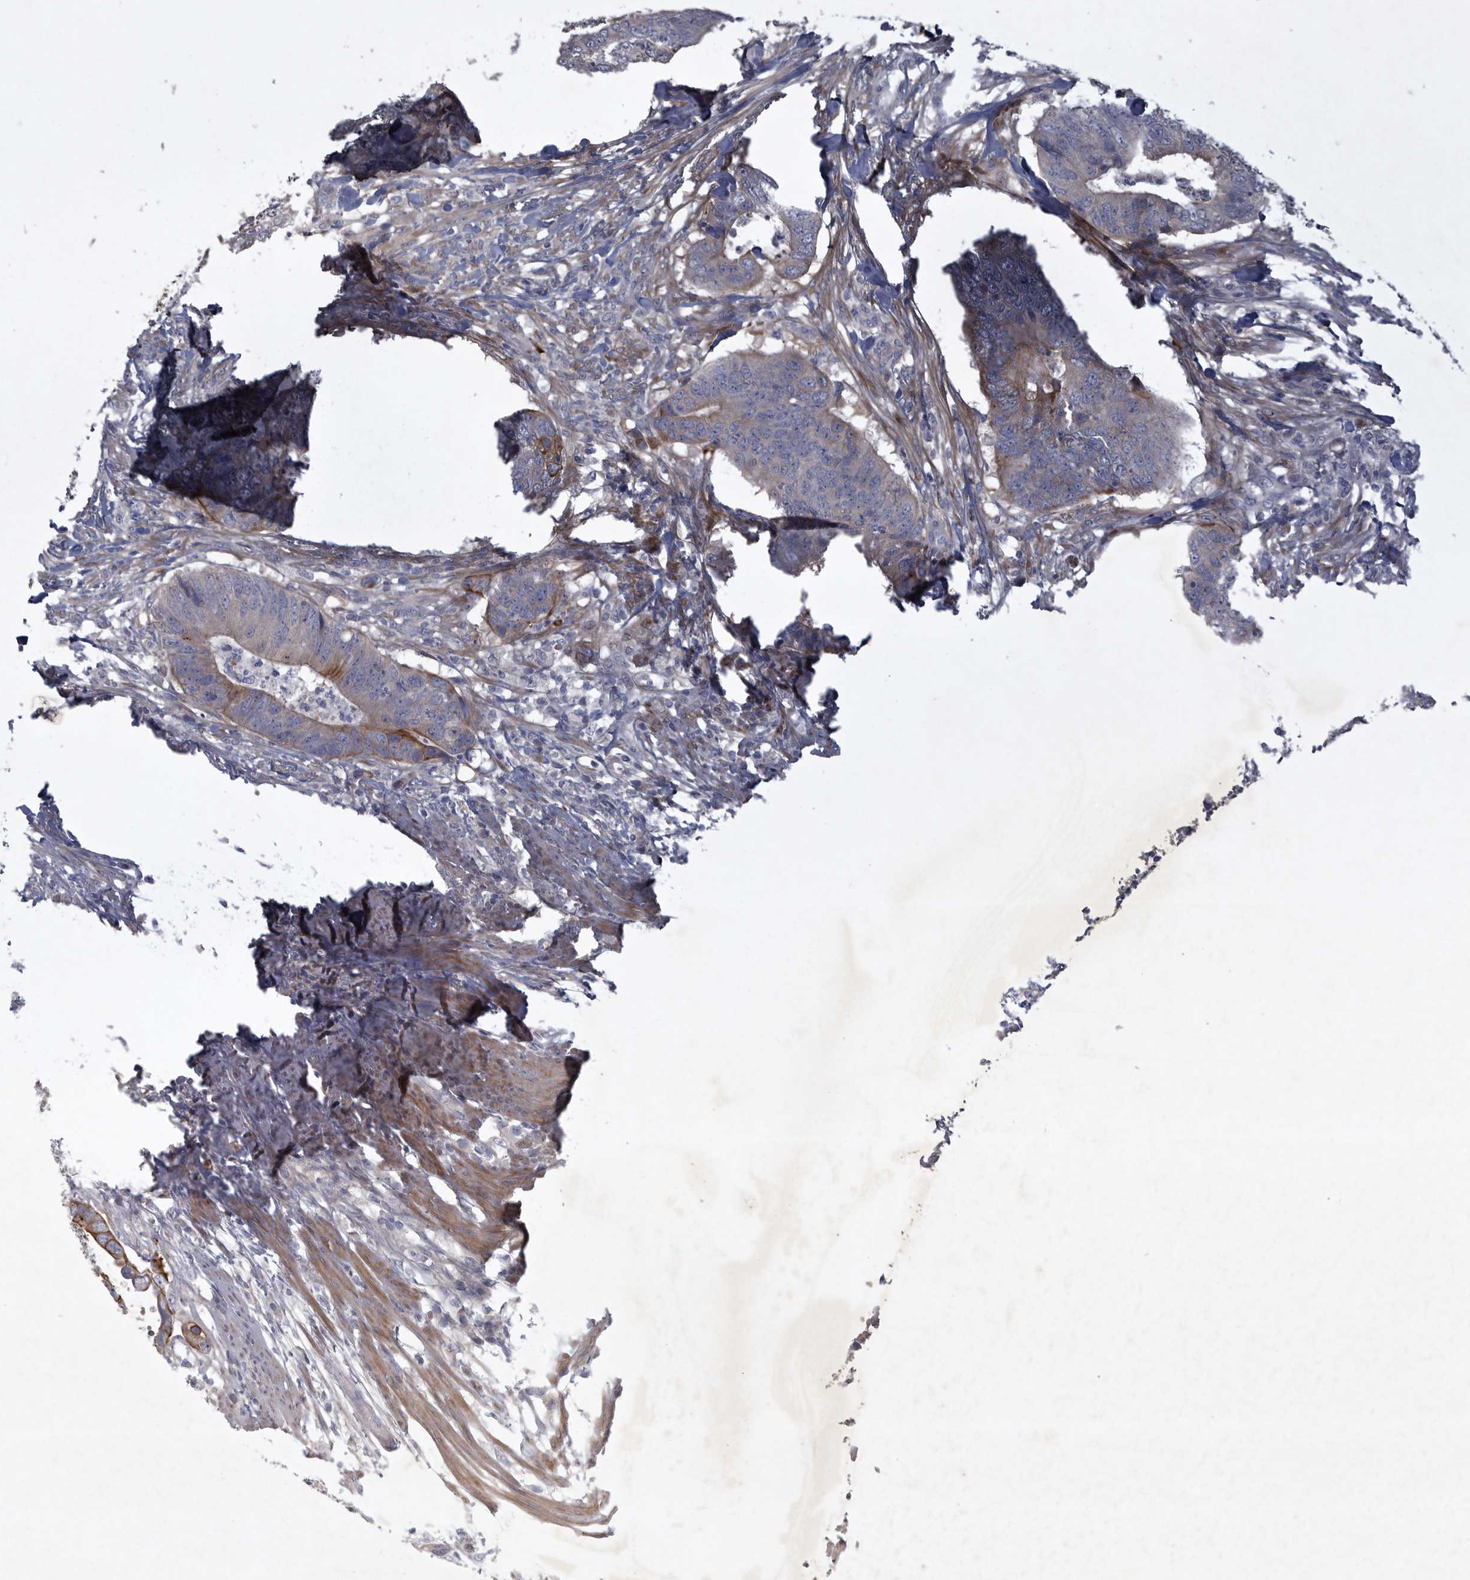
{"staining": {"intensity": "moderate", "quantity": "25%-75%", "location": "cytoplasmic/membranous"}, "tissue": "colorectal cancer", "cell_type": "Tumor cells", "image_type": "cancer", "snomed": [{"axis": "morphology", "description": "Adenocarcinoma, NOS"}, {"axis": "topography", "description": "Colon"}], "caption": "Immunohistochemistry staining of colorectal cancer, which demonstrates medium levels of moderate cytoplasmic/membranous staining in about 25%-75% of tumor cells indicating moderate cytoplasmic/membranous protein staining. The staining was performed using DAB (3,3'-diaminobenzidine) (brown) for protein detection and nuclei were counterstained in hematoxylin (blue).", "gene": "BZW2", "patient": {"sex": "male", "age": 56}}